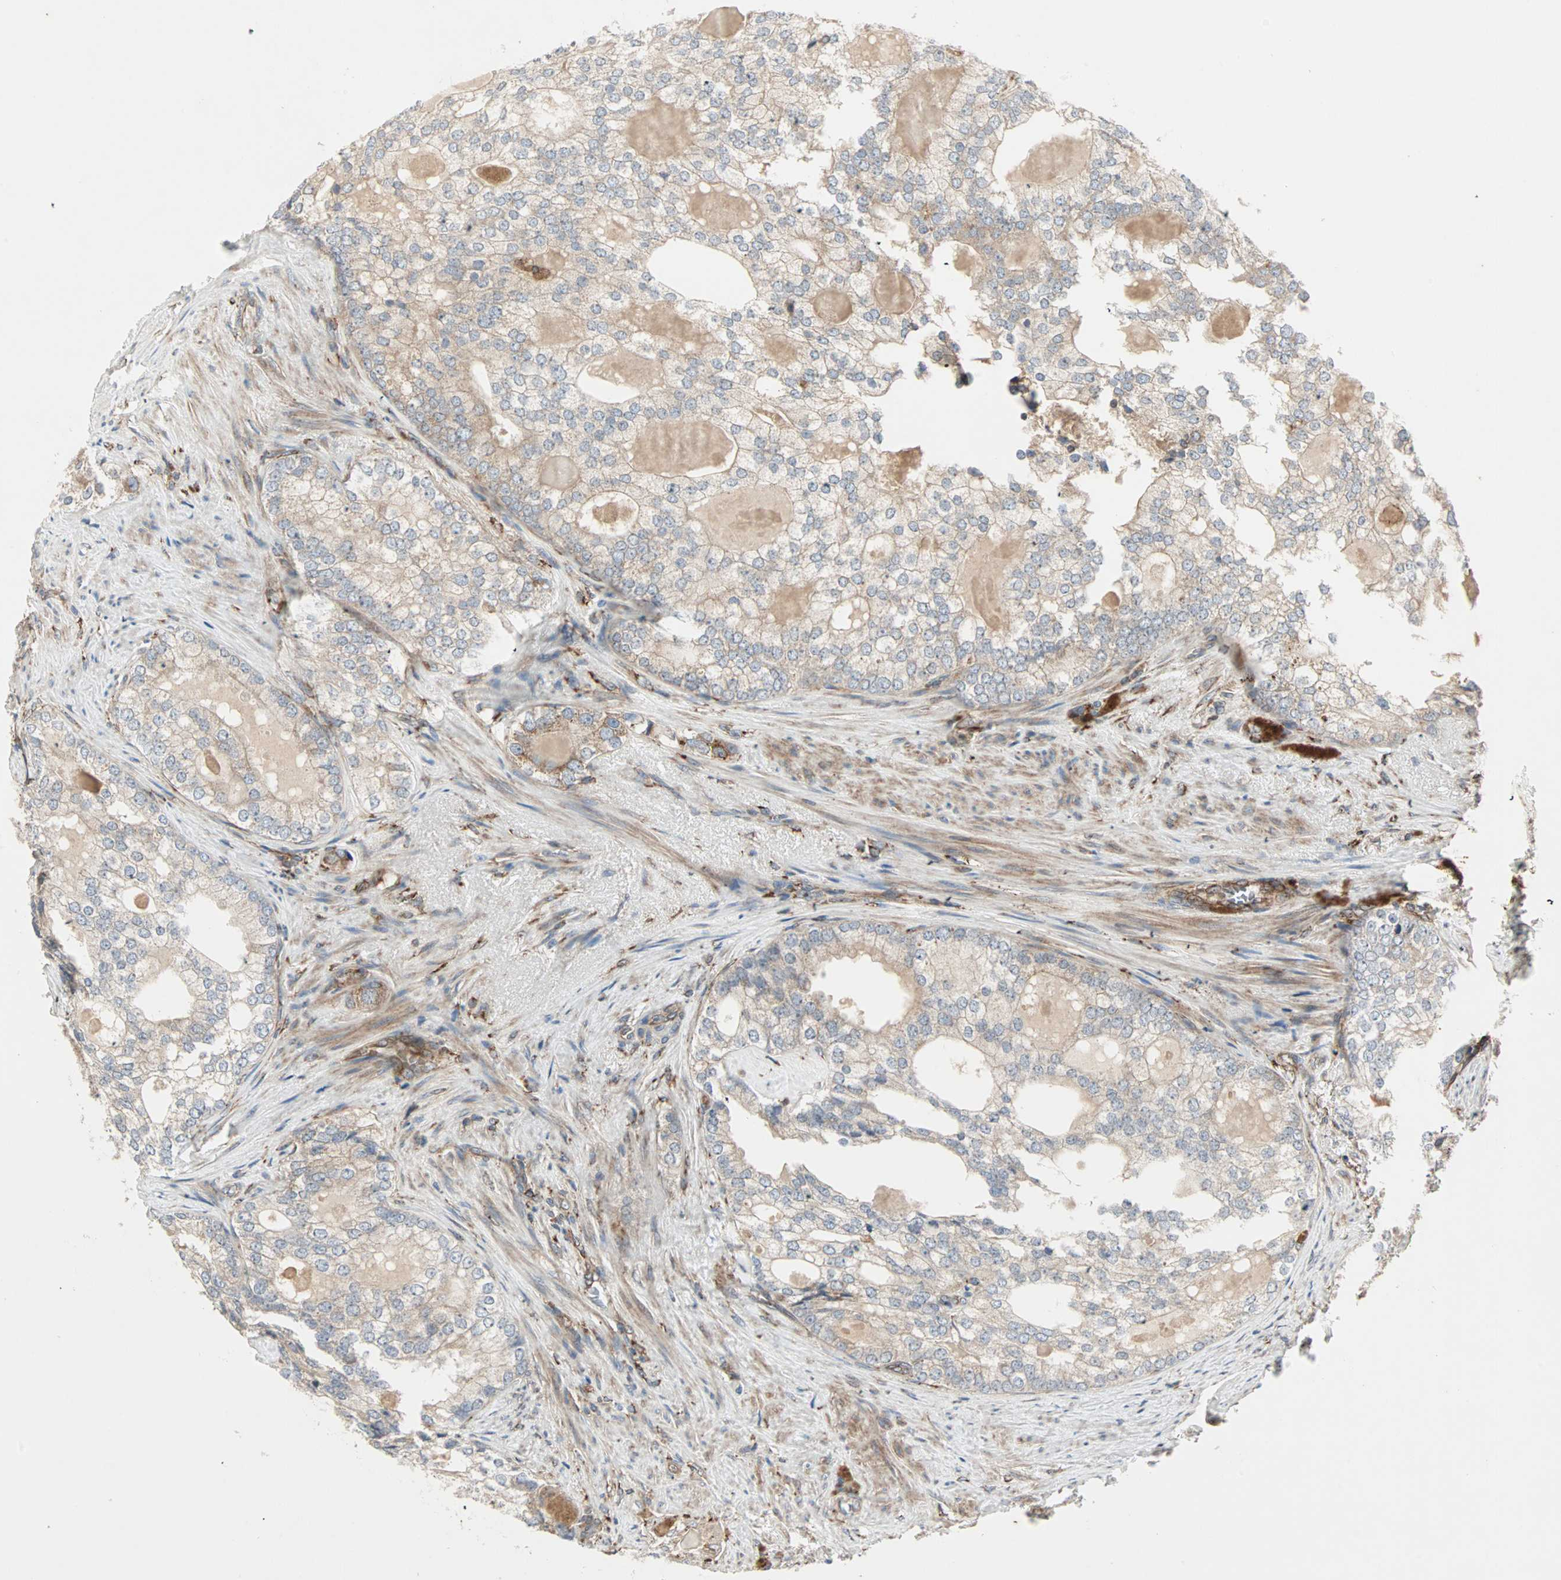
{"staining": {"intensity": "moderate", "quantity": ">75%", "location": "cytoplasmic/membranous"}, "tissue": "prostate cancer", "cell_type": "Tumor cells", "image_type": "cancer", "snomed": [{"axis": "morphology", "description": "Adenocarcinoma, High grade"}, {"axis": "topography", "description": "Prostate"}], "caption": "A high-resolution image shows IHC staining of prostate cancer (adenocarcinoma (high-grade)), which displays moderate cytoplasmic/membranous positivity in about >75% of tumor cells.", "gene": "H6PD", "patient": {"sex": "male", "age": 66}}